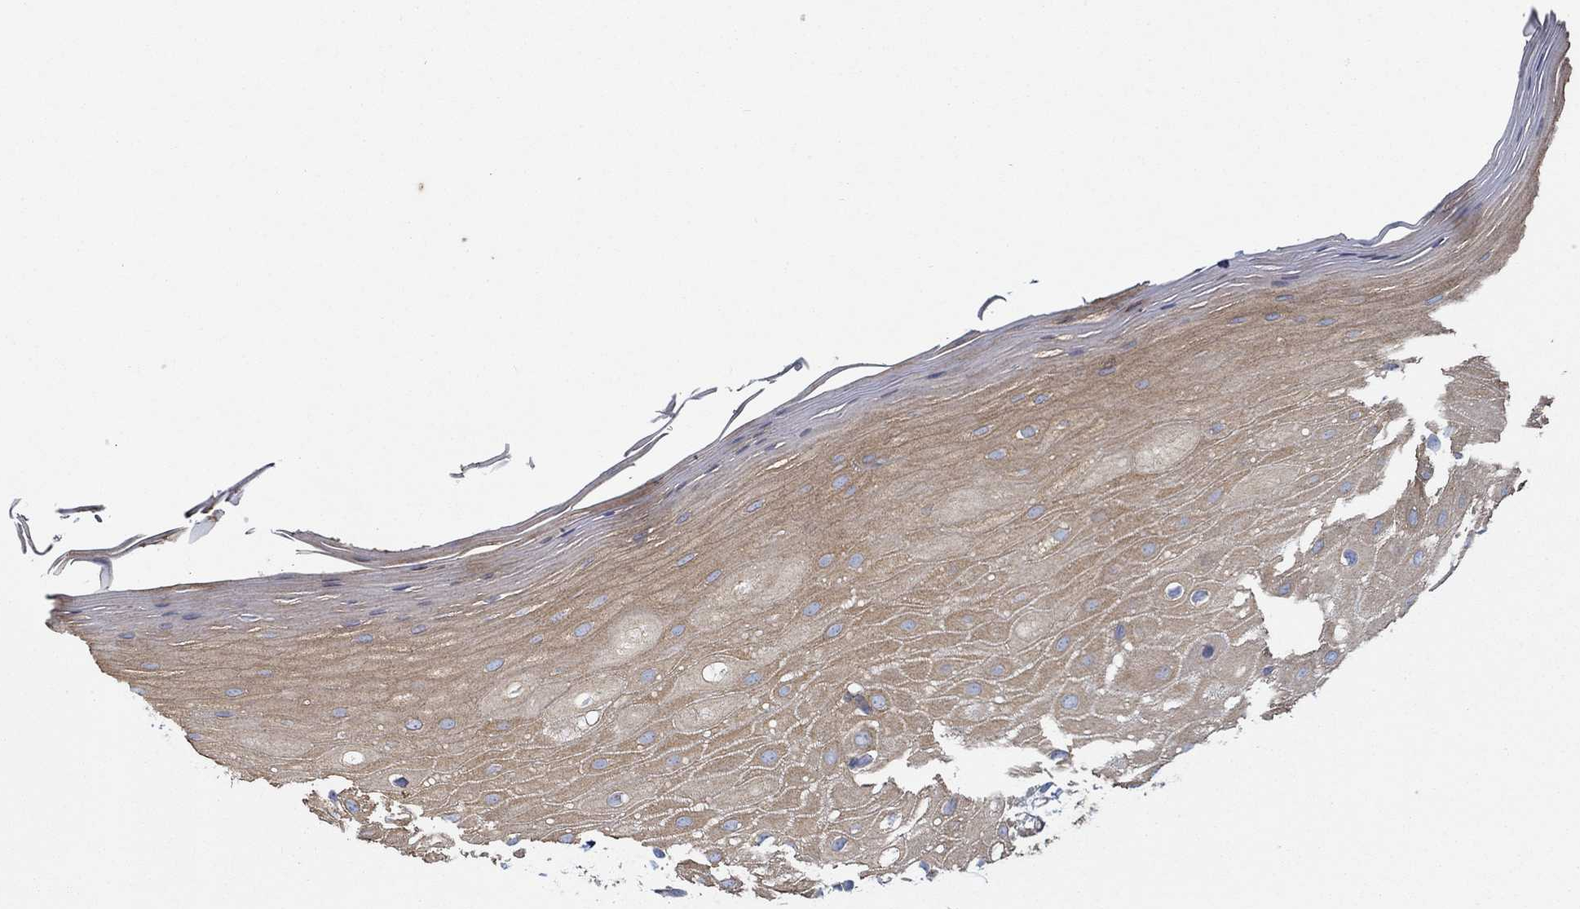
{"staining": {"intensity": "moderate", "quantity": "25%-75%", "location": "cytoplasmic/membranous"}, "tissue": "oral mucosa", "cell_type": "Squamous epithelial cells", "image_type": "normal", "snomed": [{"axis": "morphology", "description": "Normal tissue, NOS"}, {"axis": "morphology", "description": "Squamous cell carcinoma, NOS"}, {"axis": "topography", "description": "Oral tissue"}, {"axis": "topography", "description": "Head-Neck"}], "caption": "Moderate cytoplasmic/membranous staining is appreciated in approximately 25%-75% of squamous epithelial cells in unremarkable oral mucosa.", "gene": "SPAG9", "patient": {"sex": "female", "age": 75}}